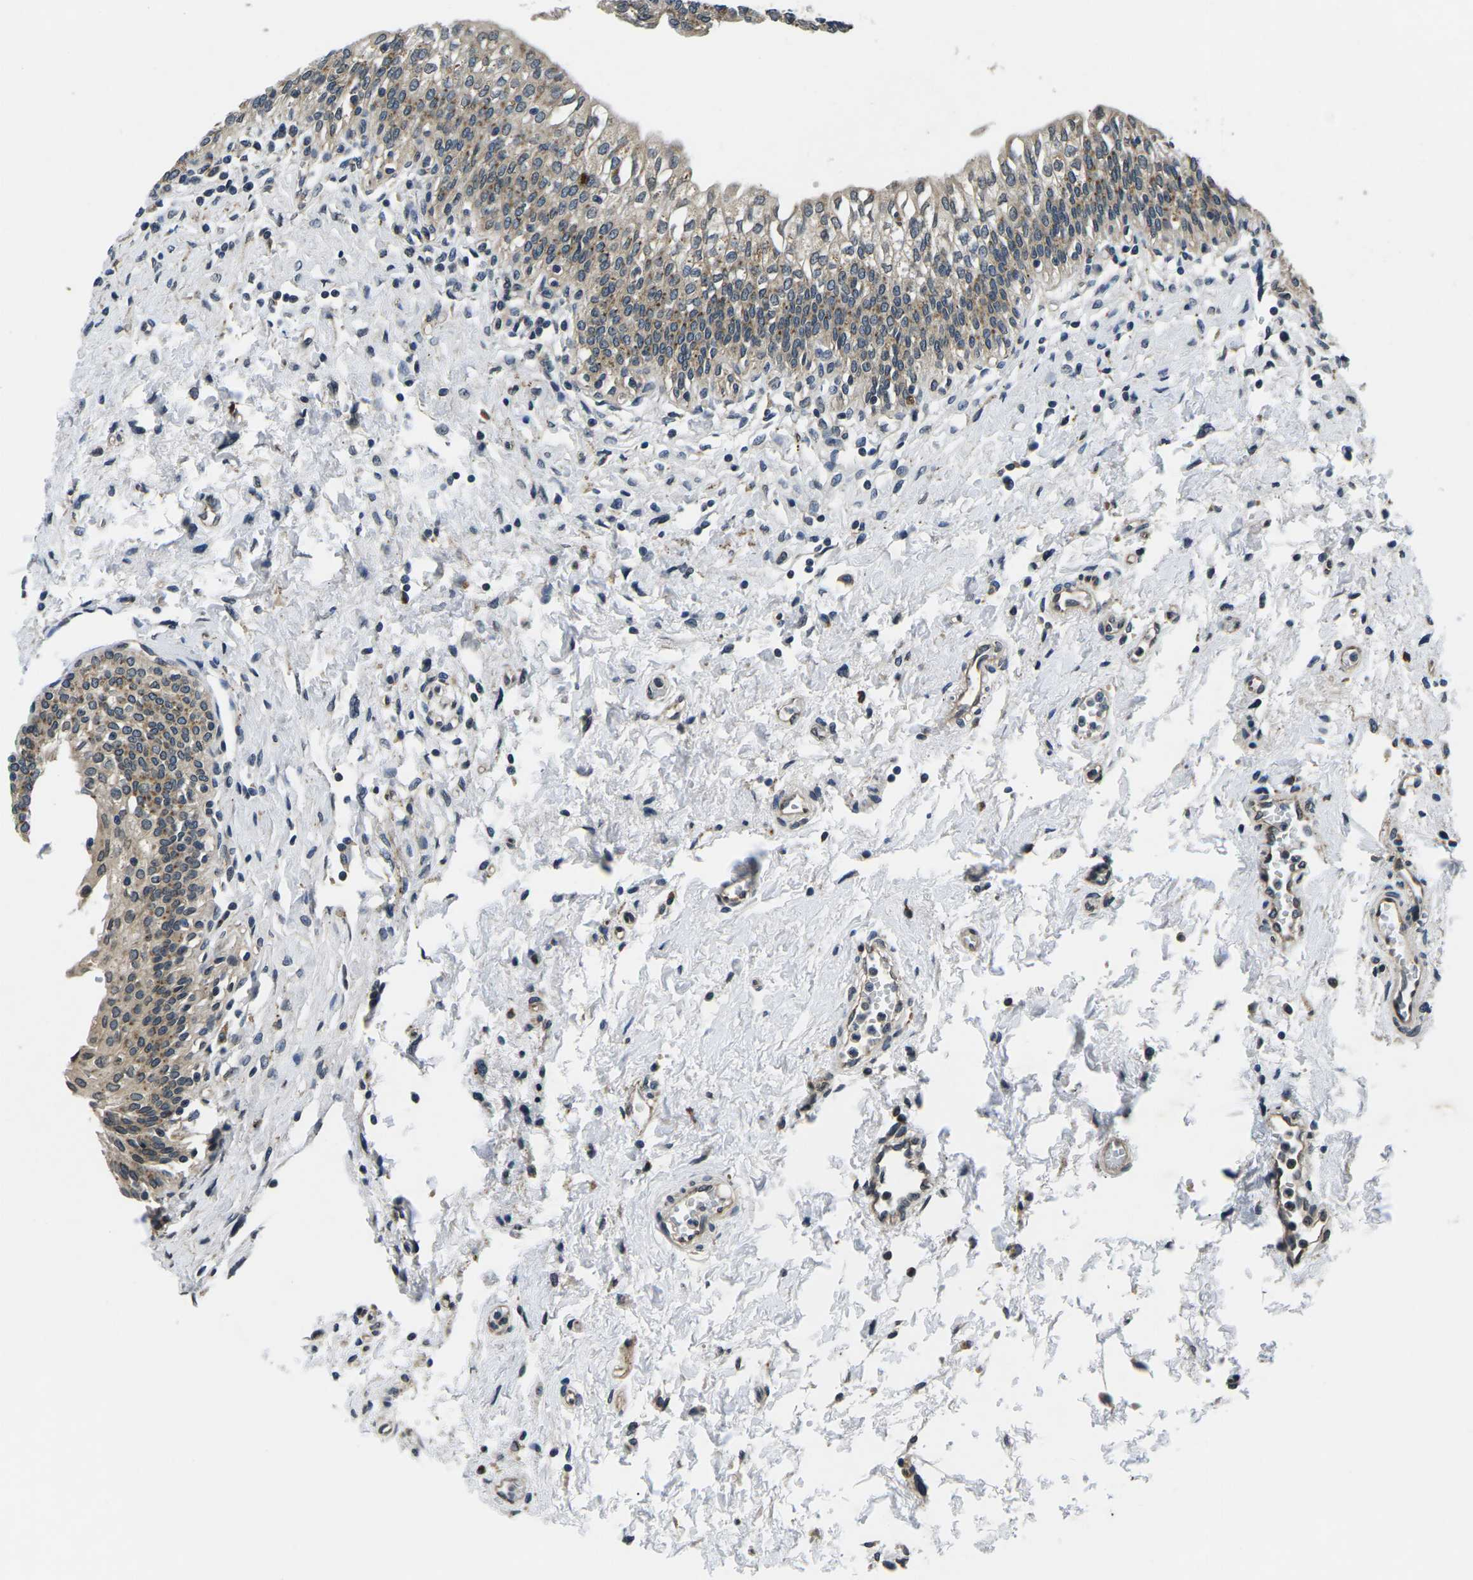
{"staining": {"intensity": "moderate", "quantity": ">75%", "location": "cytoplasmic/membranous"}, "tissue": "urinary bladder", "cell_type": "Urothelial cells", "image_type": "normal", "snomed": [{"axis": "morphology", "description": "Normal tissue, NOS"}, {"axis": "topography", "description": "Urinary bladder"}], "caption": "Immunohistochemical staining of normal human urinary bladder shows >75% levels of moderate cytoplasmic/membranous protein positivity in about >75% of urothelial cells. (IHC, brightfield microscopy, high magnification).", "gene": "SNX10", "patient": {"sex": "male", "age": 55}}